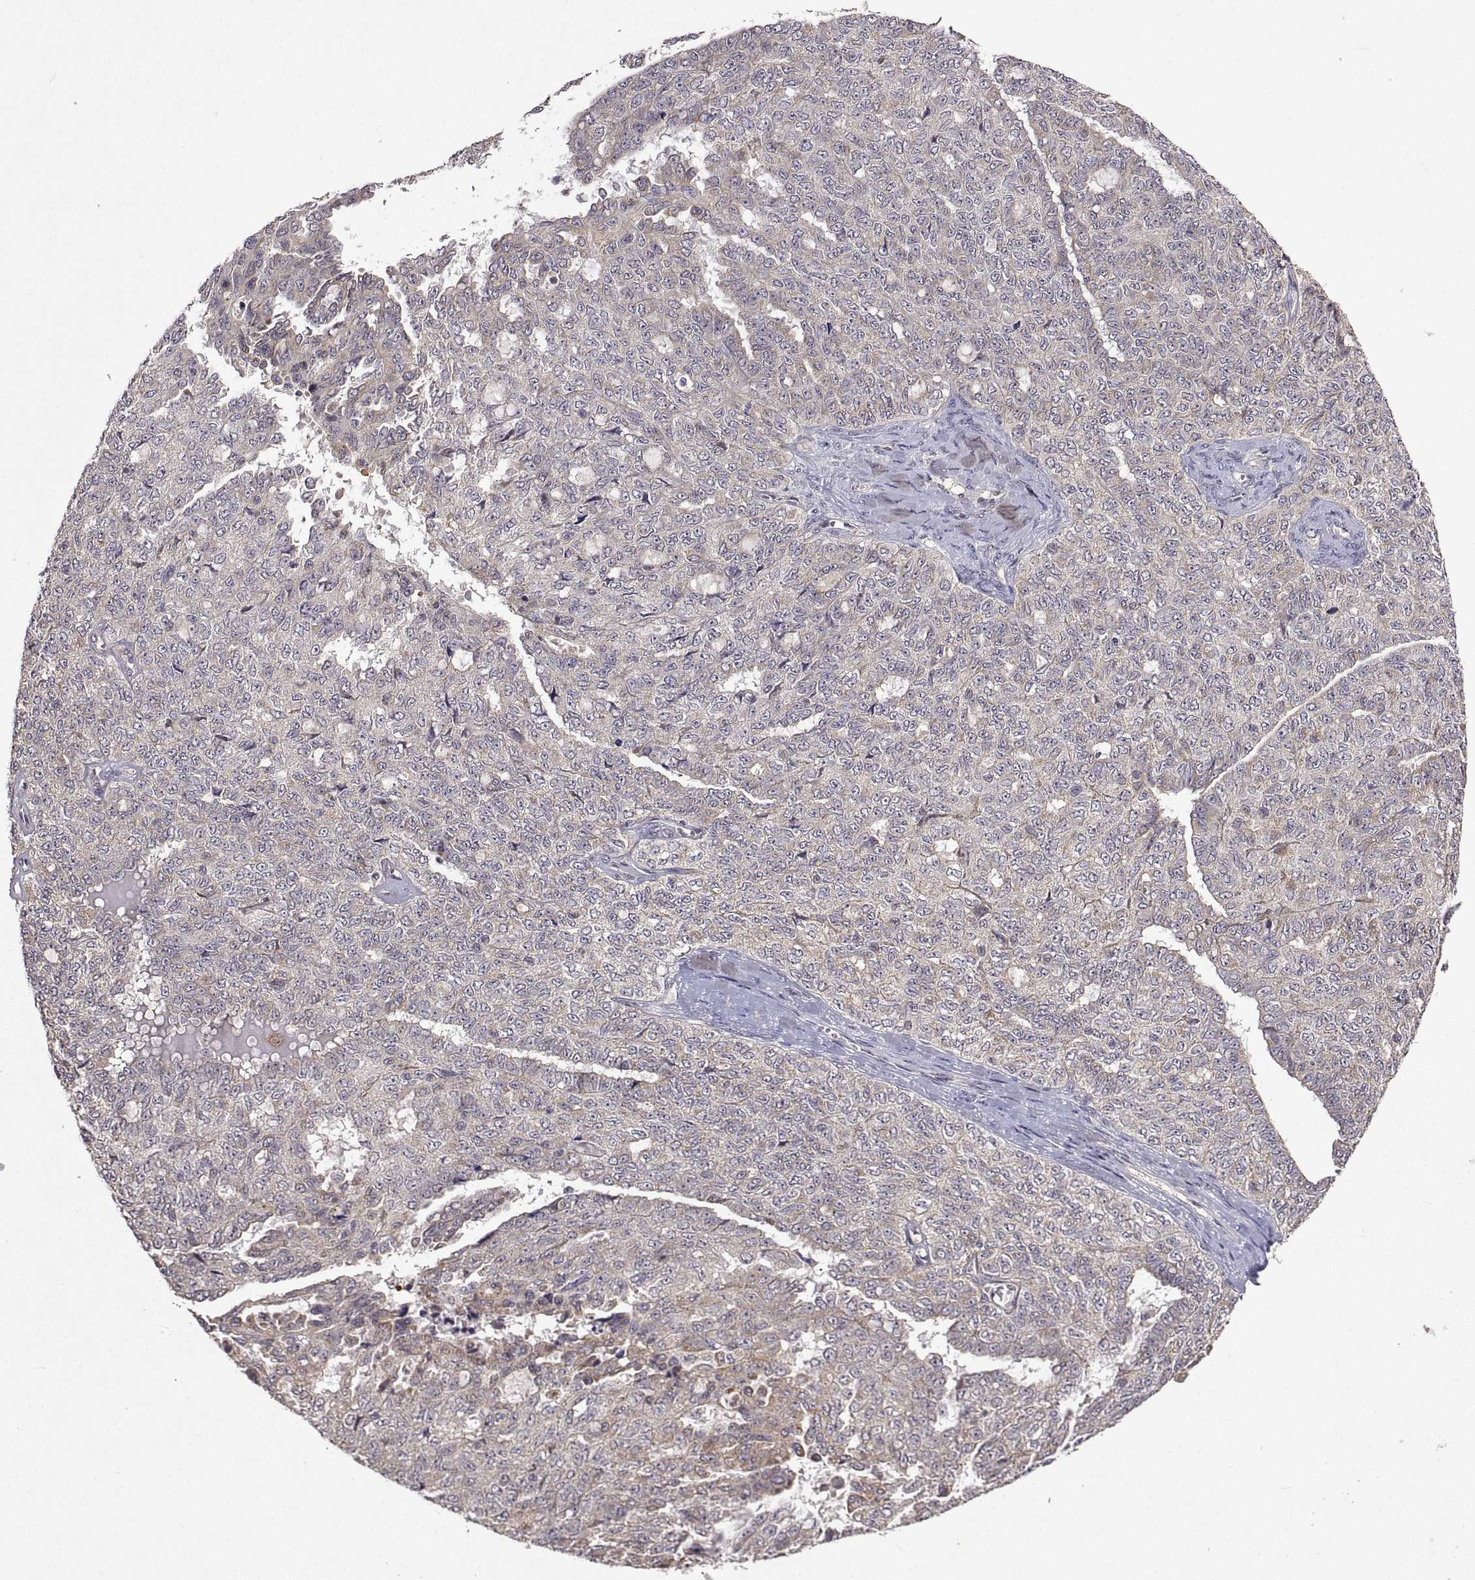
{"staining": {"intensity": "weak", "quantity": "25%-75%", "location": "cytoplasmic/membranous"}, "tissue": "ovarian cancer", "cell_type": "Tumor cells", "image_type": "cancer", "snomed": [{"axis": "morphology", "description": "Cystadenocarcinoma, serous, NOS"}, {"axis": "topography", "description": "Ovary"}], "caption": "Ovarian cancer tissue reveals weak cytoplasmic/membranous positivity in approximately 25%-75% of tumor cells, visualized by immunohistochemistry.", "gene": "LAMA1", "patient": {"sex": "female", "age": 71}}